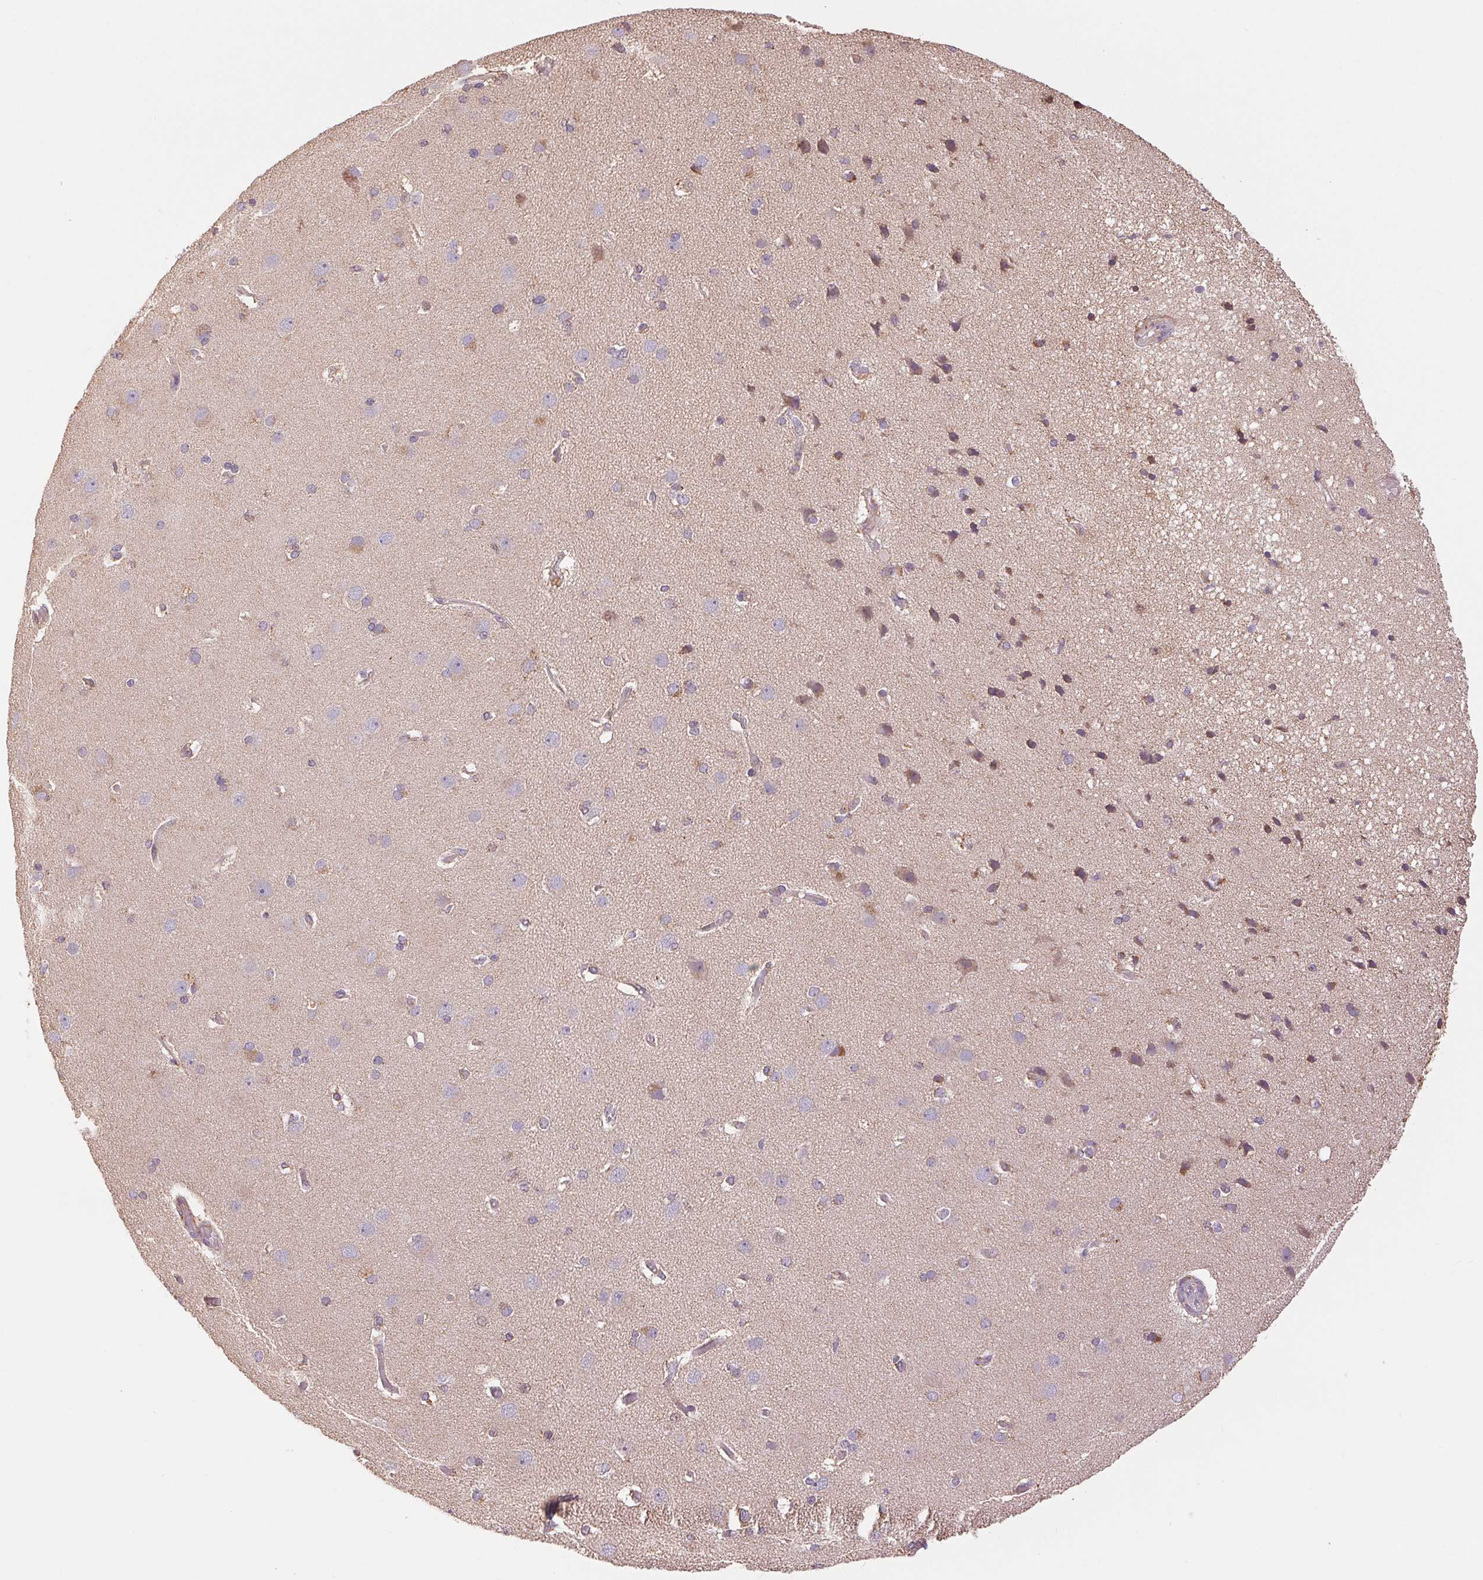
{"staining": {"intensity": "weak", "quantity": "25%-75%", "location": "cytoplasmic/membranous"}, "tissue": "cerebral cortex", "cell_type": "Endothelial cells", "image_type": "normal", "snomed": [{"axis": "morphology", "description": "Normal tissue, NOS"}, {"axis": "morphology", "description": "Glioma, malignant, High grade"}, {"axis": "topography", "description": "Cerebral cortex"}], "caption": "Weak cytoplasmic/membranous expression is identified in approximately 25%-75% of endothelial cells in unremarkable cerebral cortex. Nuclei are stained in blue.", "gene": "DGUOK", "patient": {"sex": "male", "age": 71}}